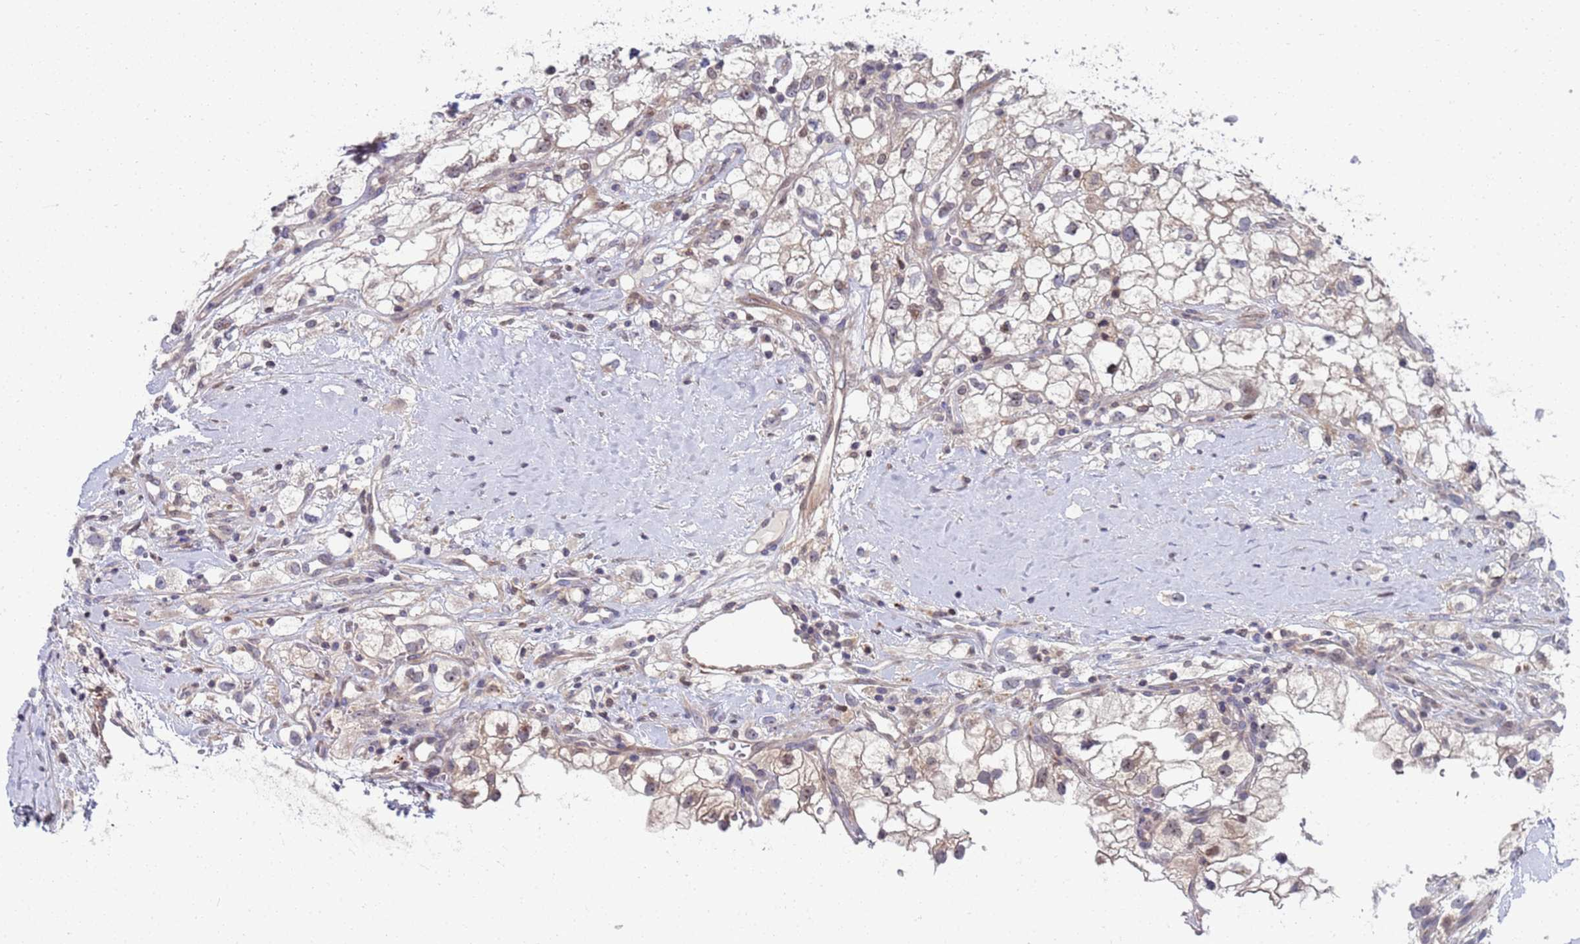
{"staining": {"intensity": "weak", "quantity": "25%-75%", "location": "cytoplasmic/membranous,nuclear"}, "tissue": "renal cancer", "cell_type": "Tumor cells", "image_type": "cancer", "snomed": [{"axis": "morphology", "description": "Adenocarcinoma, NOS"}, {"axis": "topography", "description": "Kidney"}], "caption": "Renal cancer stained with immunohistochemistry (IHC) shows weak cytoplasmic/membranous and nuclear staining in about 25%-75% of tumor cells.", "gene": "ENOSF1", "patient": {"sex": "male", "age": 59}}